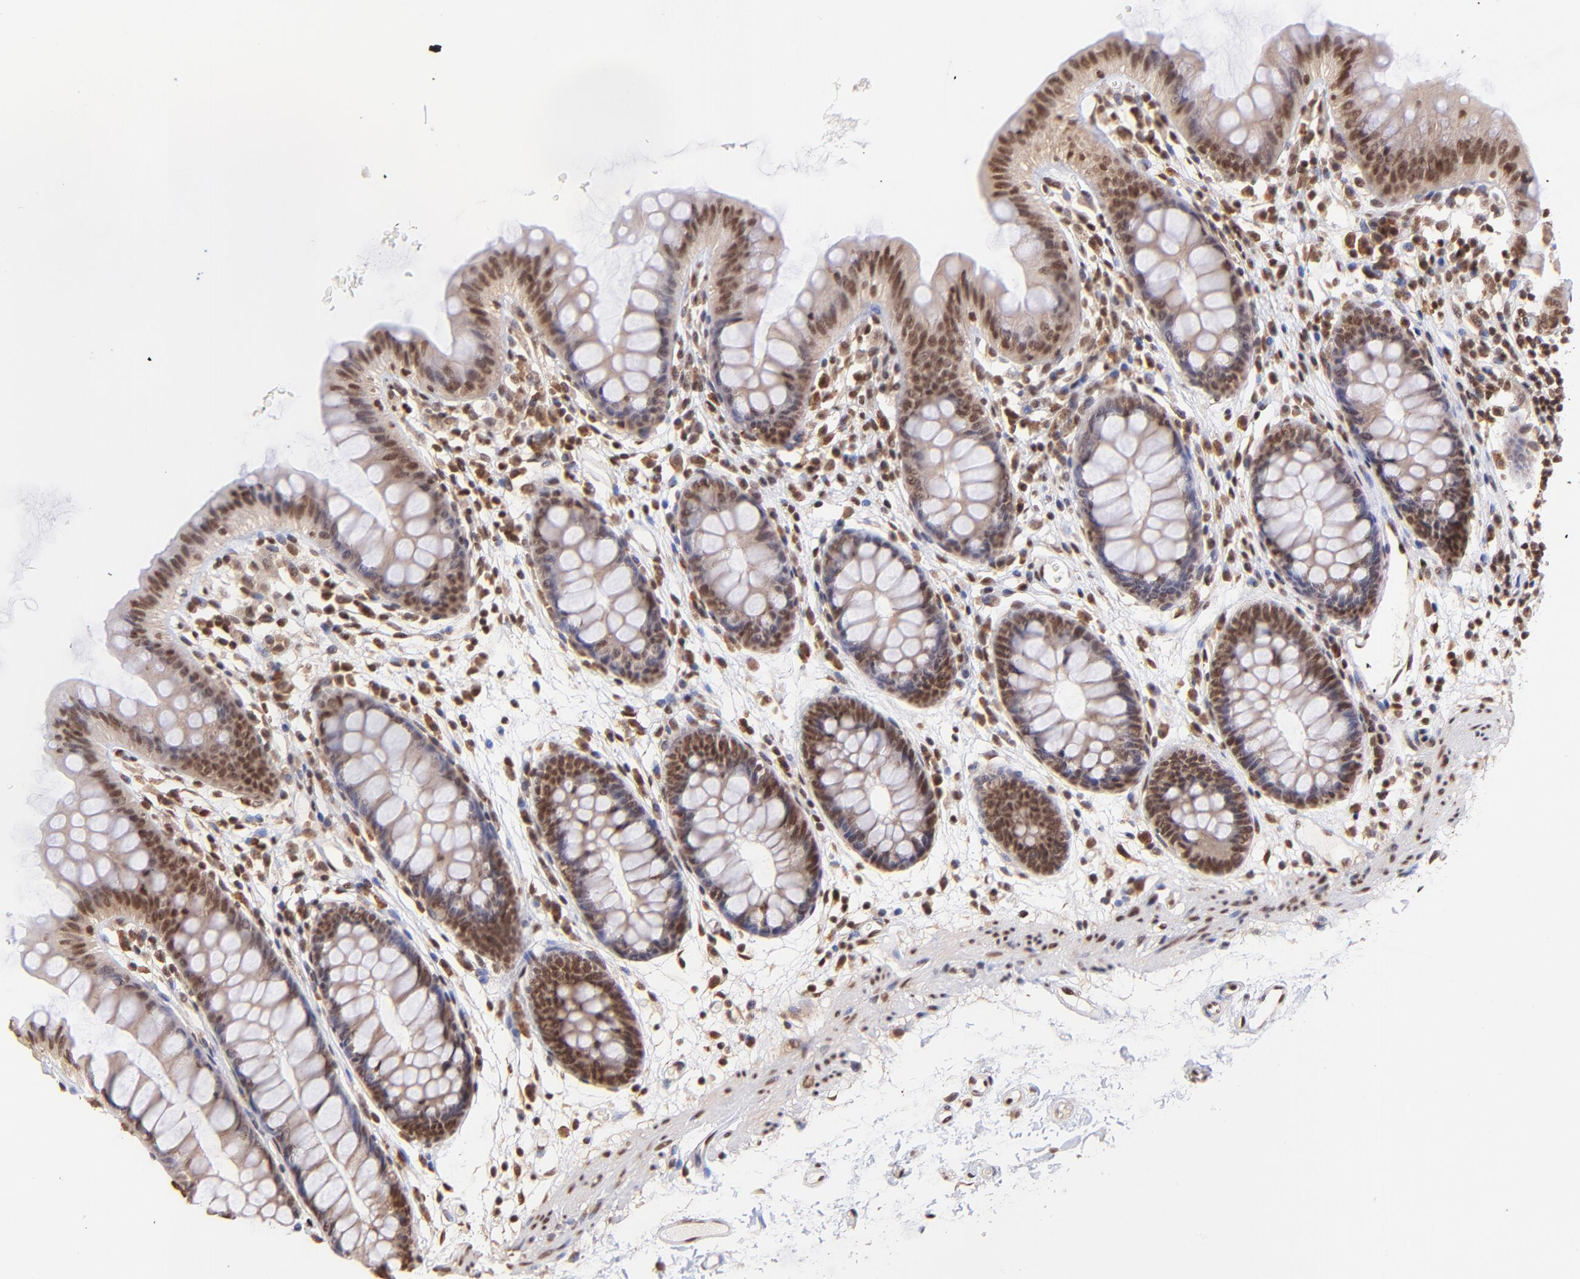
{"staining": {"intensity": "strong", "quantity": ">75%", "location": "nuclear"}, "tissue": "colon", "cell_type": "Endothelial cells", "image_type": "normal", "snomed": [{"axis": "morphology", "description": "Normal tissue, NOS"}, {"axis": "topography", "description": "Smooth muscle"}, {"axis": "topography", "description": "Colon"}], "caption": "Unremarkable colon was stained to show a protein in brown. There is high levels of strong nuclear positivity in about >75% of endothelial cells.", "gene": "WDR25", "patient": {"sex": "male", "age": 67}}